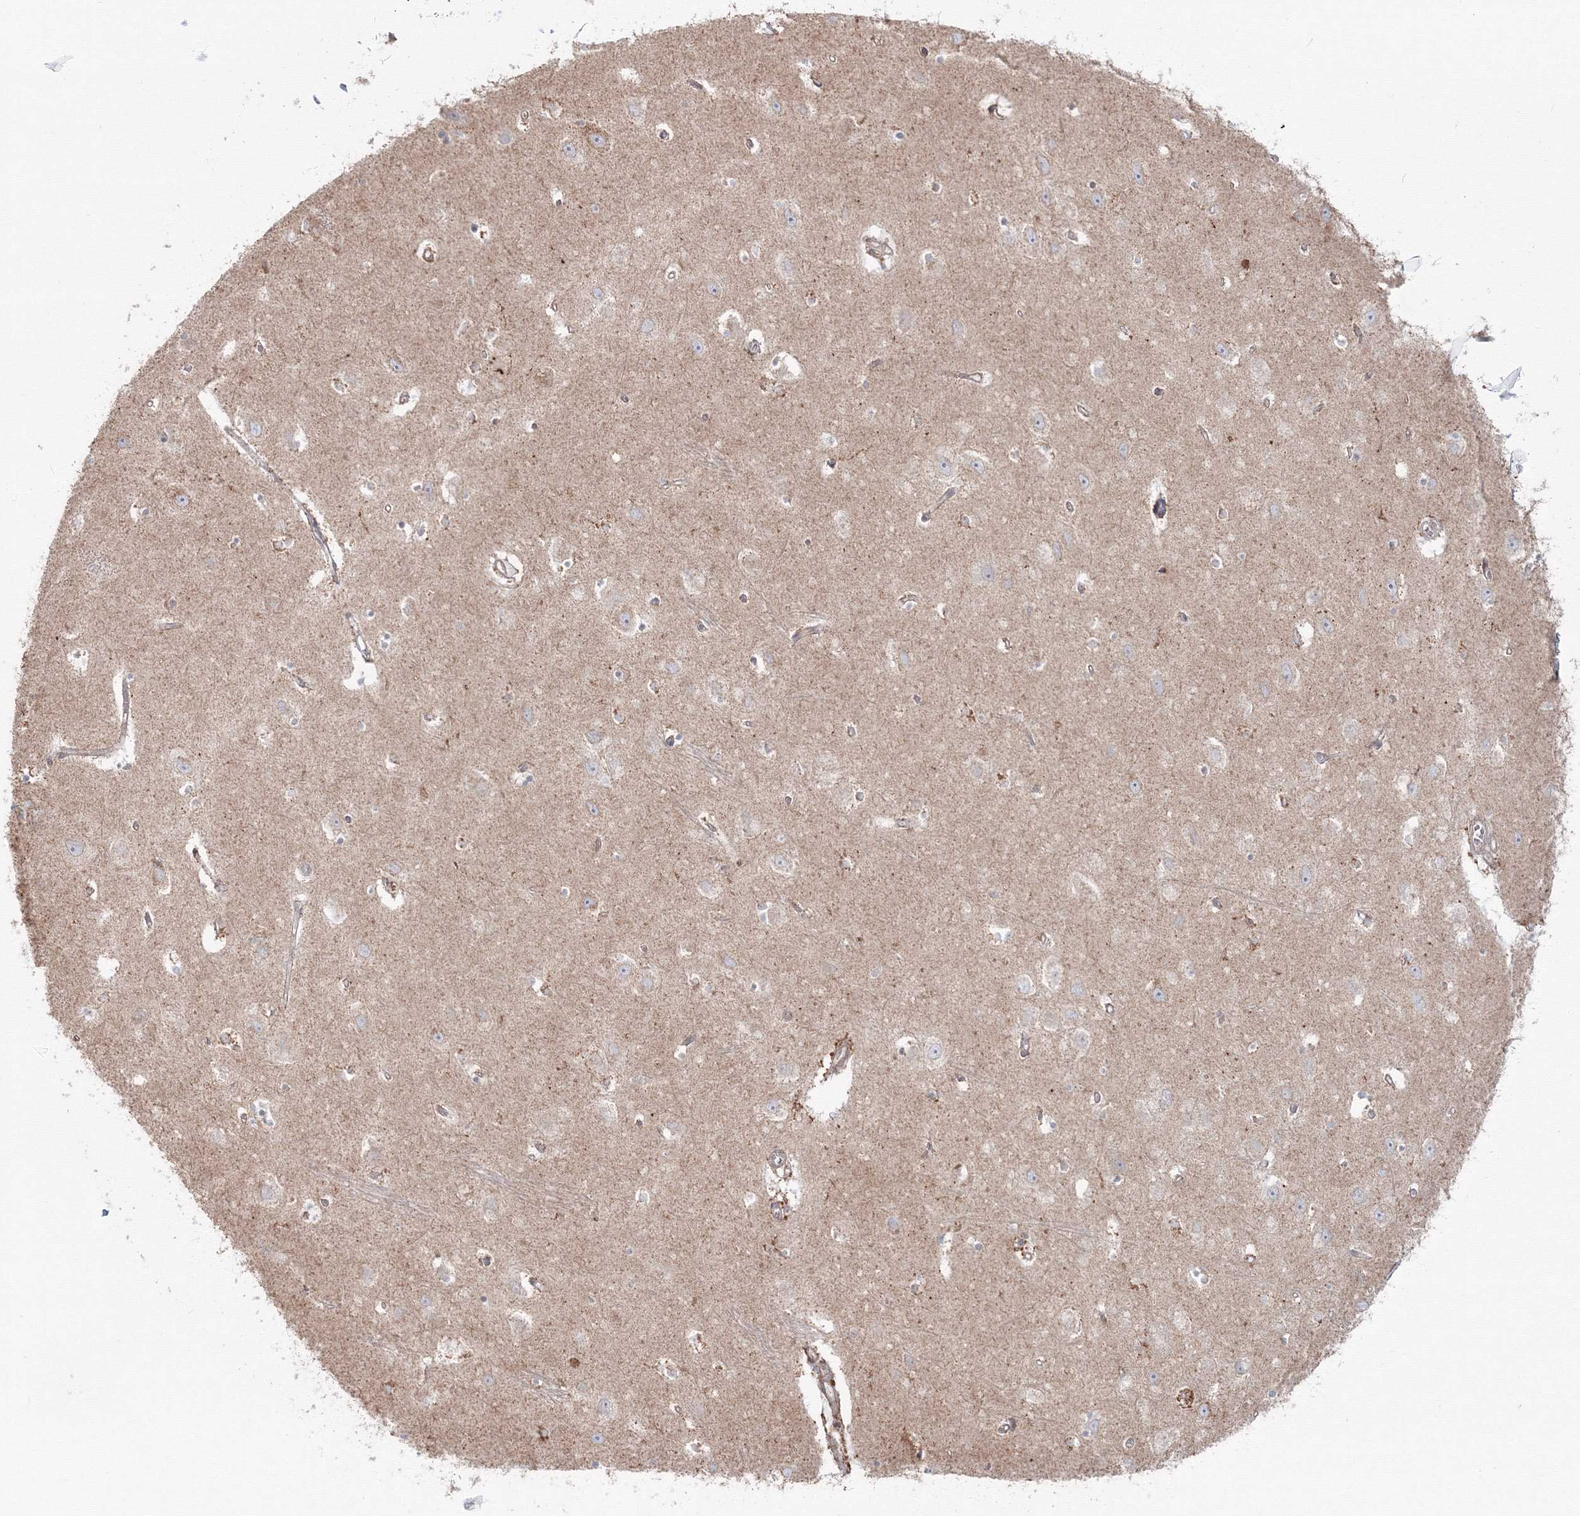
{"staining": {"intensity": "weak", "quantity": "<25%", "location": "cytoplasmic/membranous"}, "tissue": "hippocampus", "cell_type": "Glial cells", "image_type": "normal", "snomed": [{"axis": "morphology", "description": "Normal tissue, NOS"}, {"axis": "topography", "description": "Hippocampus"}], "caption": "Immunohistochemistry (IHC) of unremarkable hippocampus demonstrates no positivity in glial cells. Brightfield microscopy of immunohistochemistry (IHC) stained with DAB (brown) and hematoxylin (blue), captured at high magnification.", "gene": "SH3PXD2A", "patient": {"sex": "female", "age": 64}}